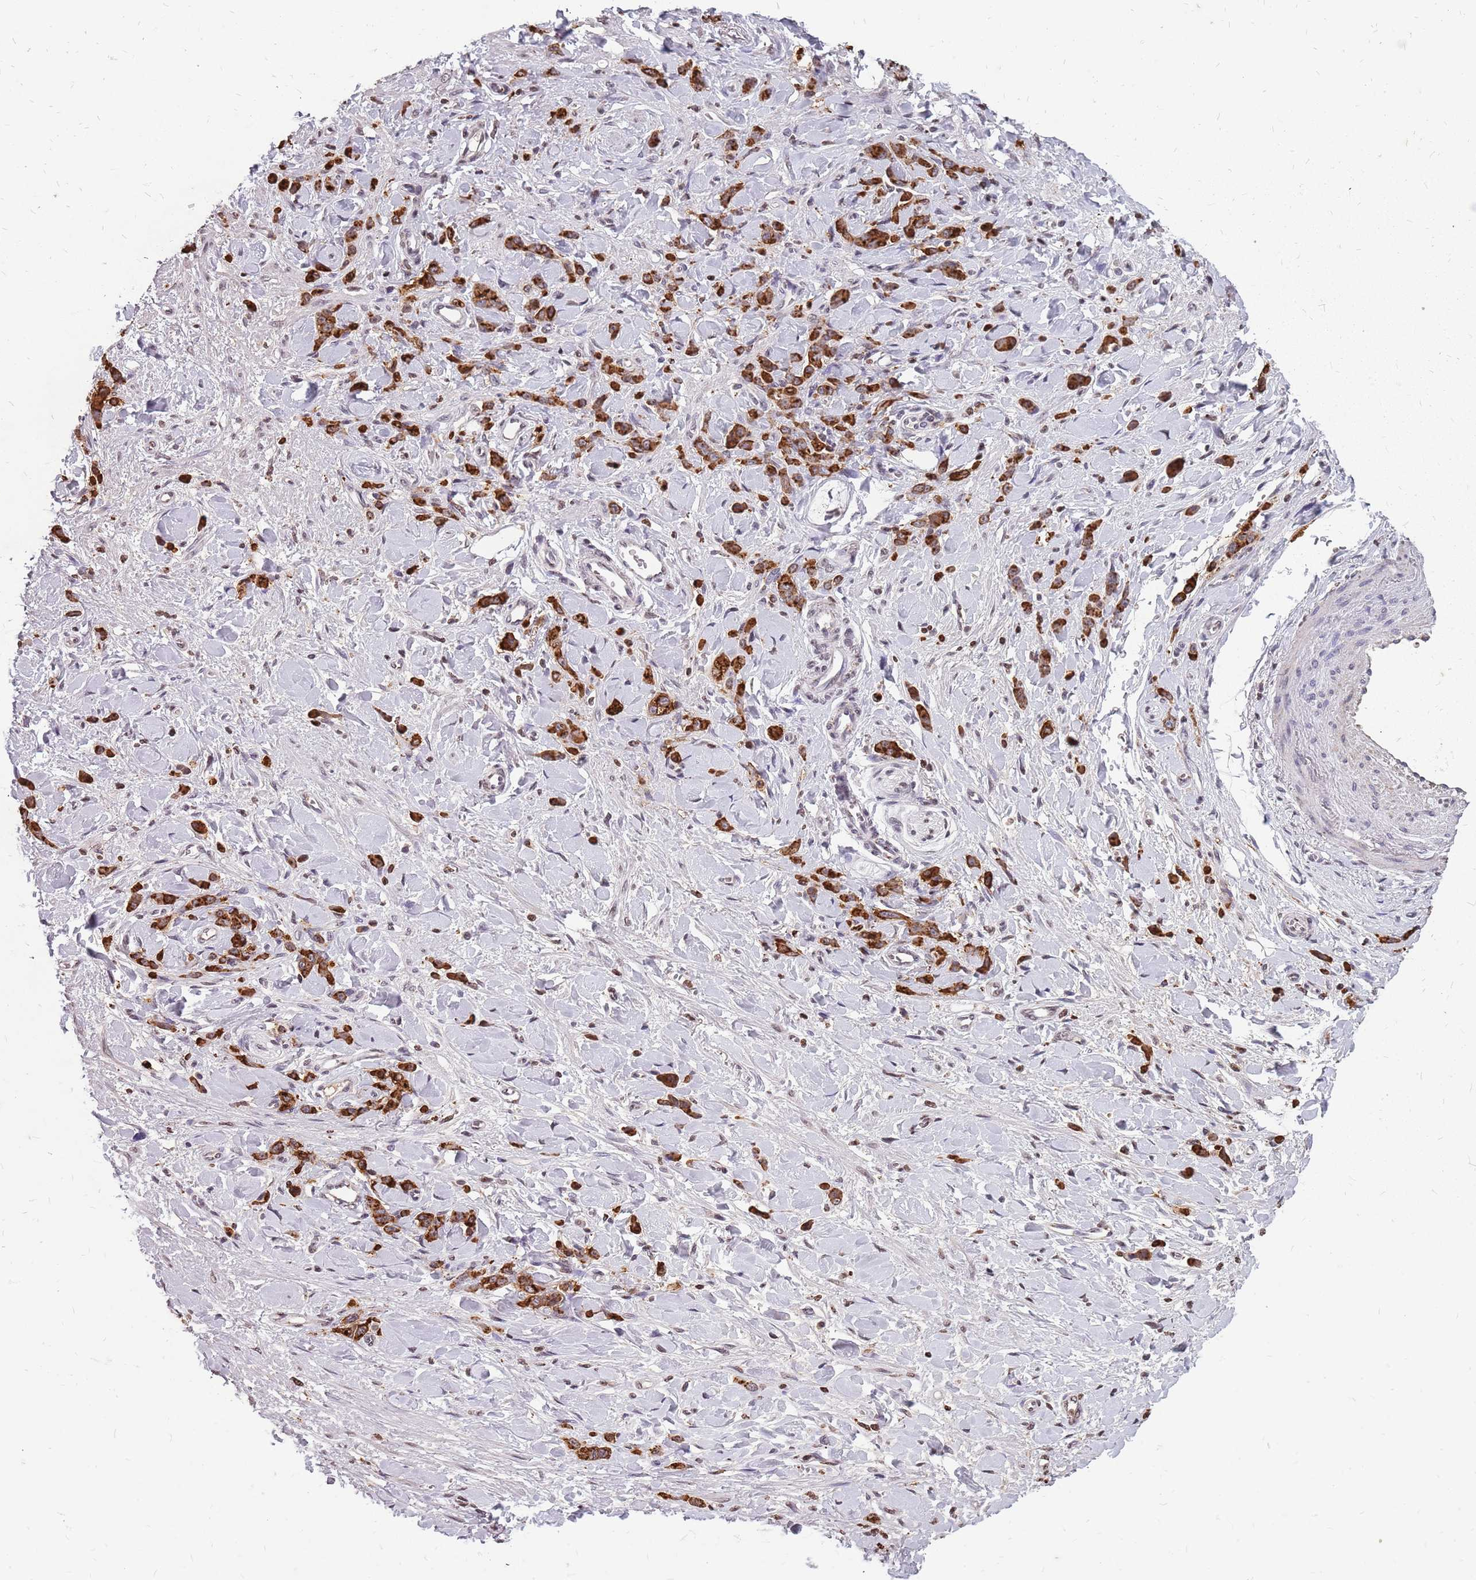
{"staining": {"intensity": "strong", "quantity": ">75%", "location": "cytoplasmic/membranous"}, "tissue": "stomach cancer", "cell_type": "Tumor cells", "image_type": "cancer", "snomed": [{"axis": "morphology", "description": "Normal tissue, NOS"}, {"axis": "morphology", "description": "Adenocarcinoma, NOS"}, {"axis": "topography", "description": "Stomach"}], "caption": "Immunohistochemistry (IHC) of stomach adenocarcinoma demonstrates high levels of strong cytoplasmic/membranous expression in approximately >75% of tumor cells. Nuclei are stained in blue.", "gene": "NEK6", "patient": {"sex": "male", "age": 82}}